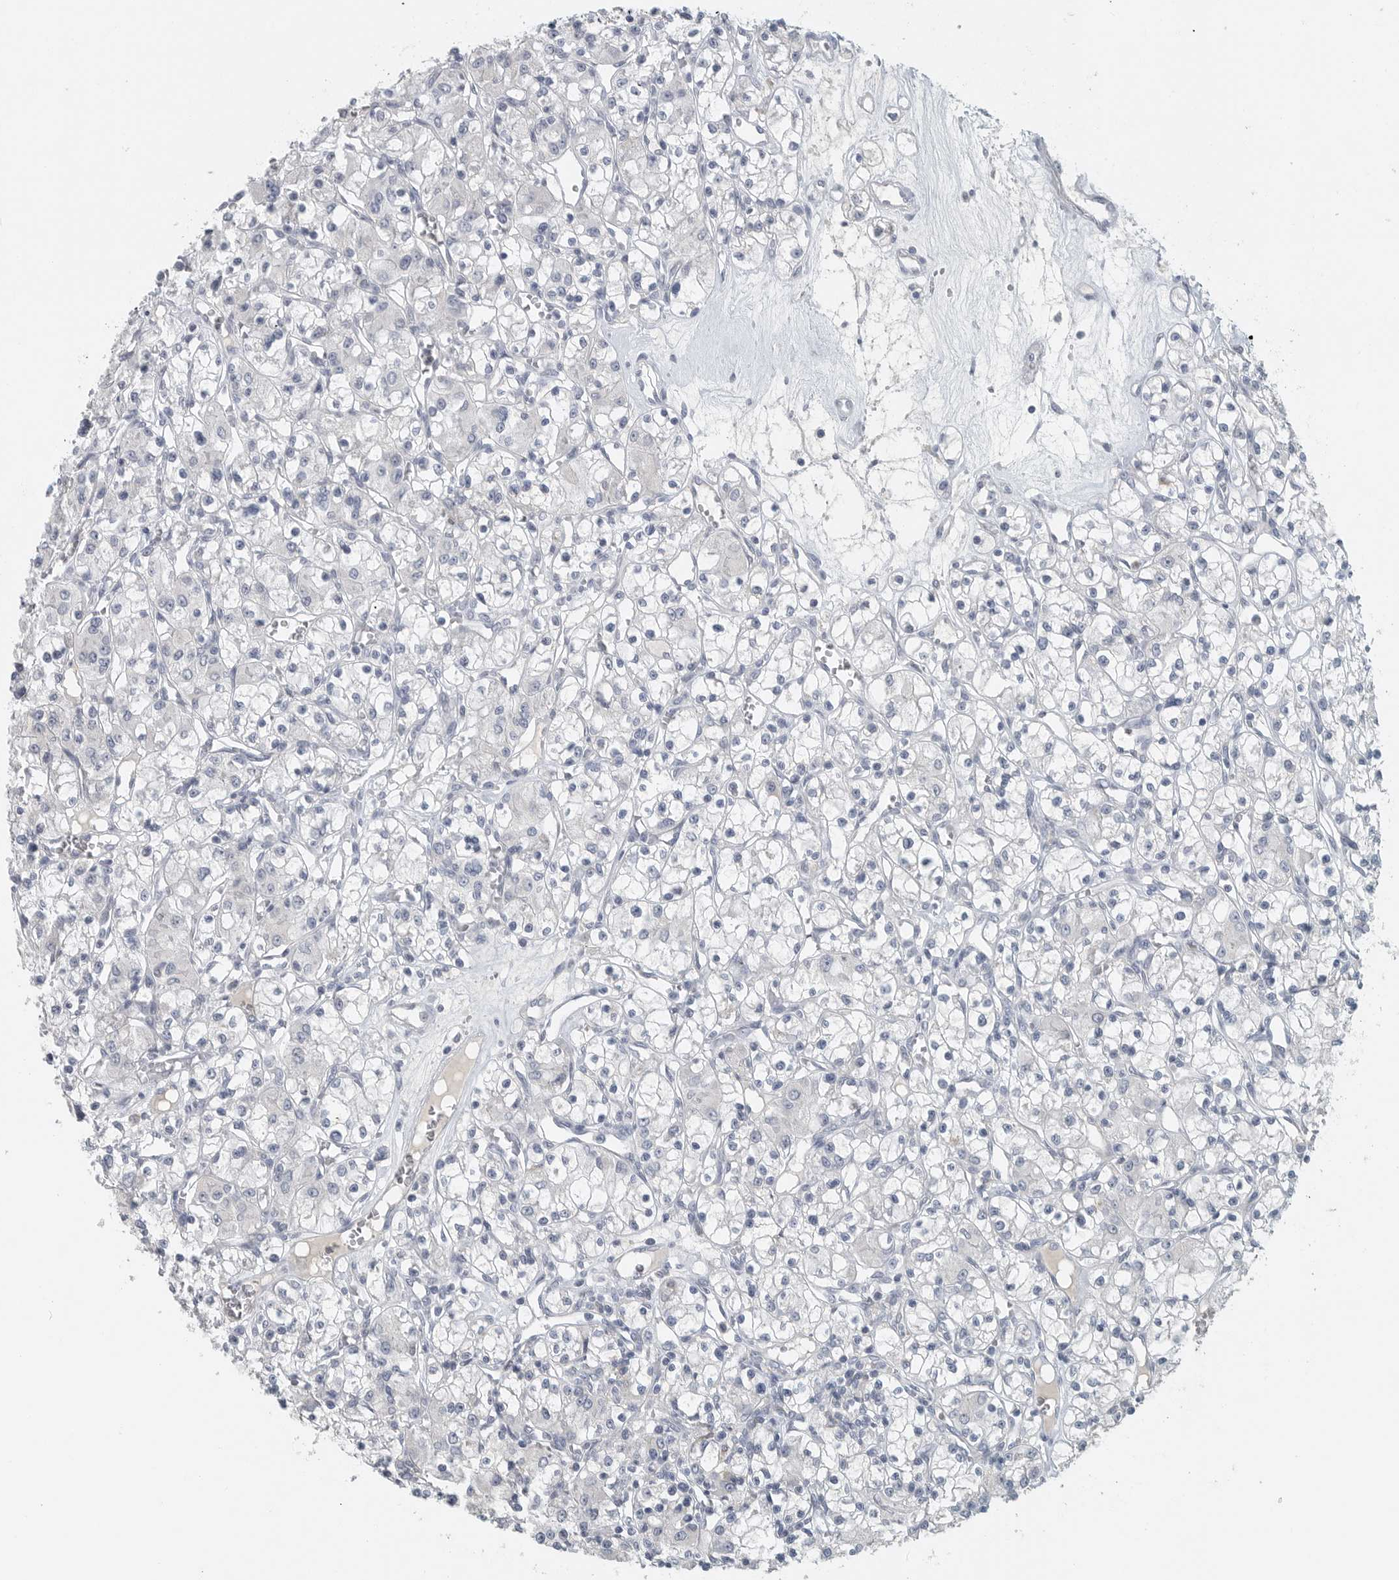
{"staining": {"intensity": "negative", "quantity": "none", "location": "none"}, "tissue": "renal cancer", "cell_type": "Tumor cells", "image_type": "cancer", "snomed": [{"axis": "morphology", "description": "Adenocarcinoma, NOS"}, {"axis": "topography", "description": "Kidney"}], "caption": "There is no significant expression in tumor cells of adenocarcinoma (renal). (DAB (3,3'-diaminobenzidine) IHC, high magnification).", "gene": "PAM", "patient": {"sex": "female", "age": 59}}